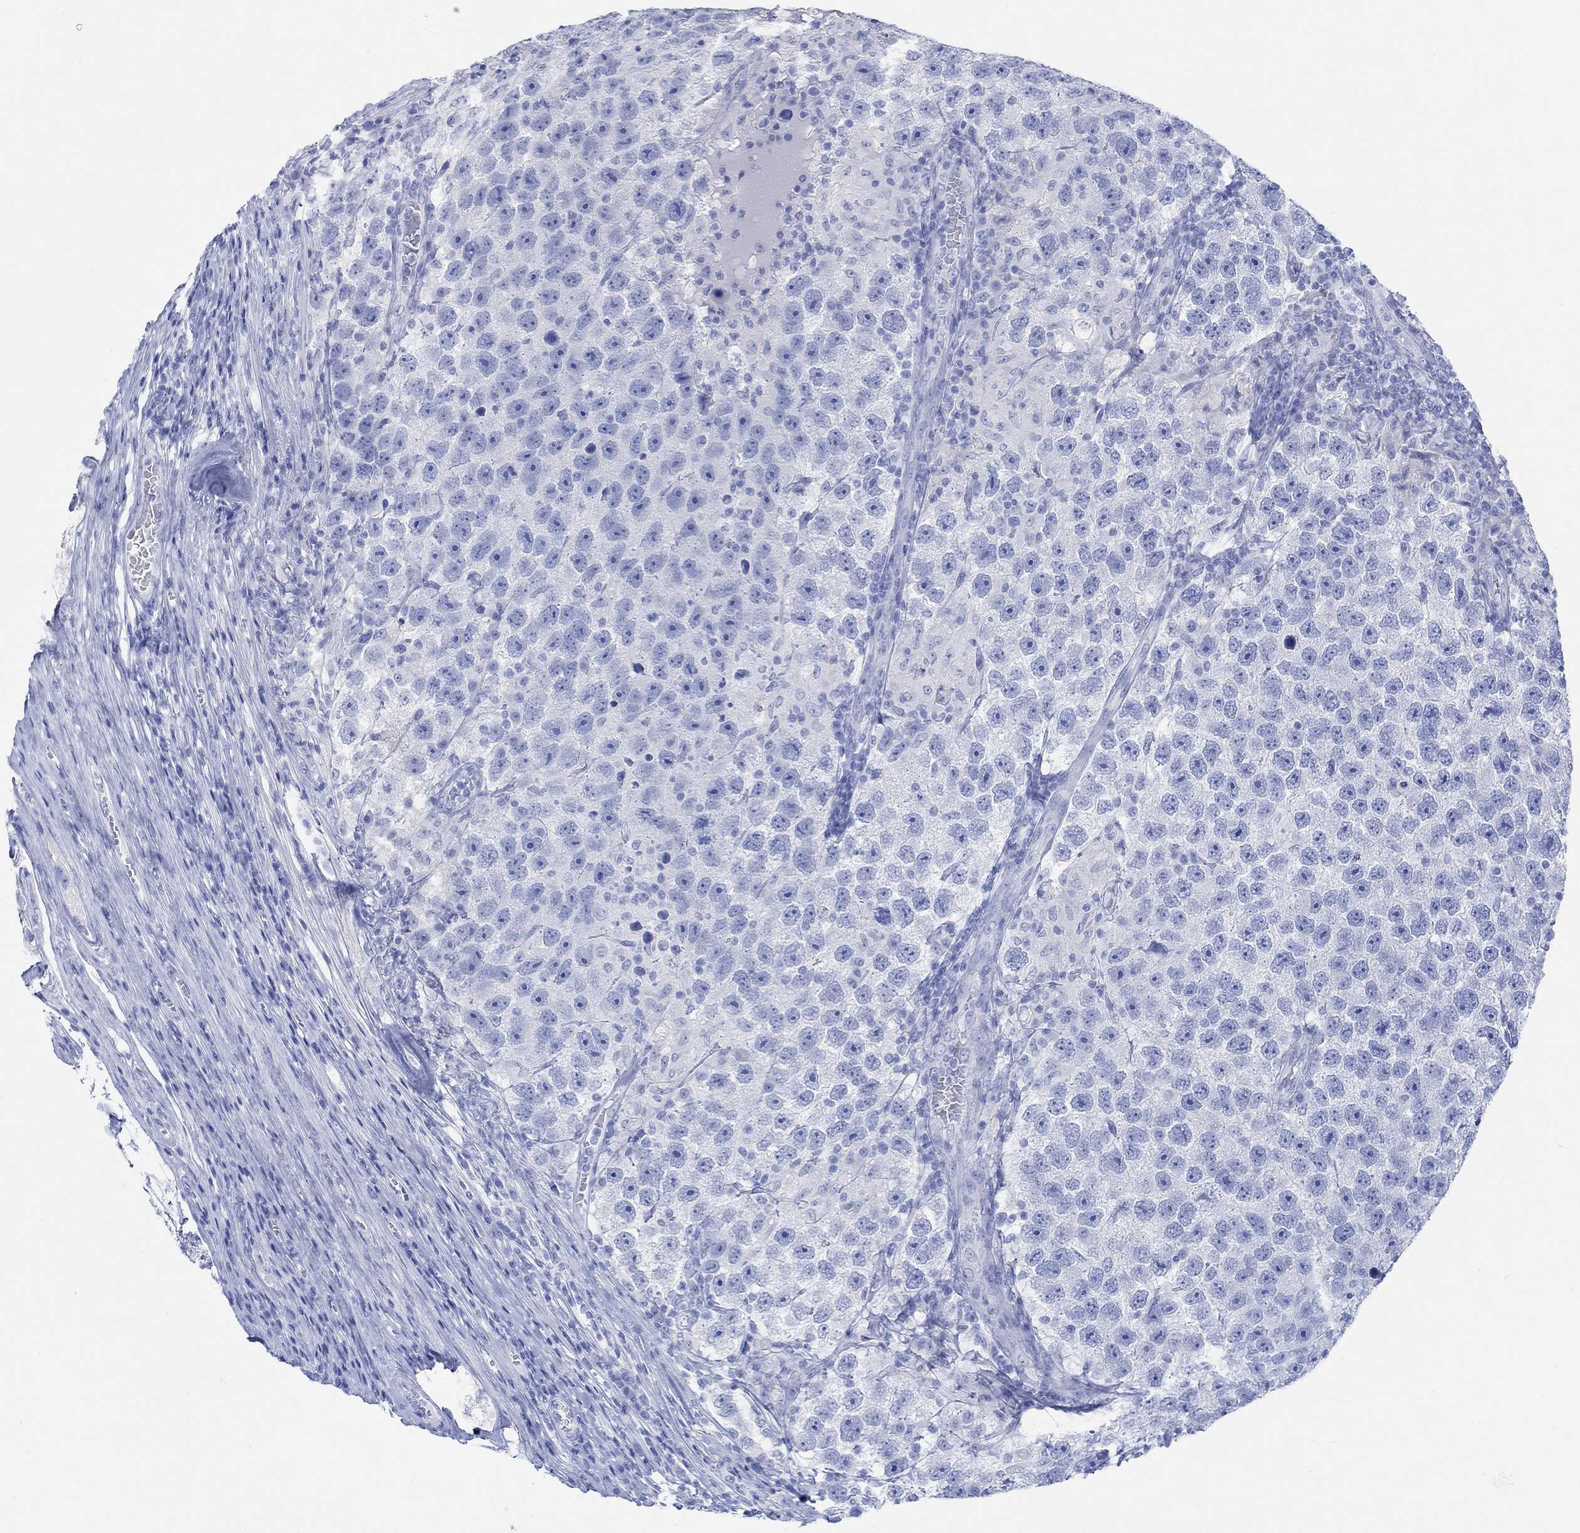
{"staining": {"intensity": "negative", "quantity": "none", "location": "none"}, "tissue": "testis cancer", "cell_type": "Tumor cells", "image_type": "cancer", "snomed": [{"axis": "morphology", "description": "Seminoma, NOS"}, {"axis": "topography", "description": "Testis"}], "caption": "Protein analysis of testis seminoma reveals no significant expression in tumor cells. (DAB (3,3'-diaminobenzidine) immunohistochemistry with hematoxylin counter stain).", "gene": "AK8", "patient": {"sex": "male", "age": 26}}